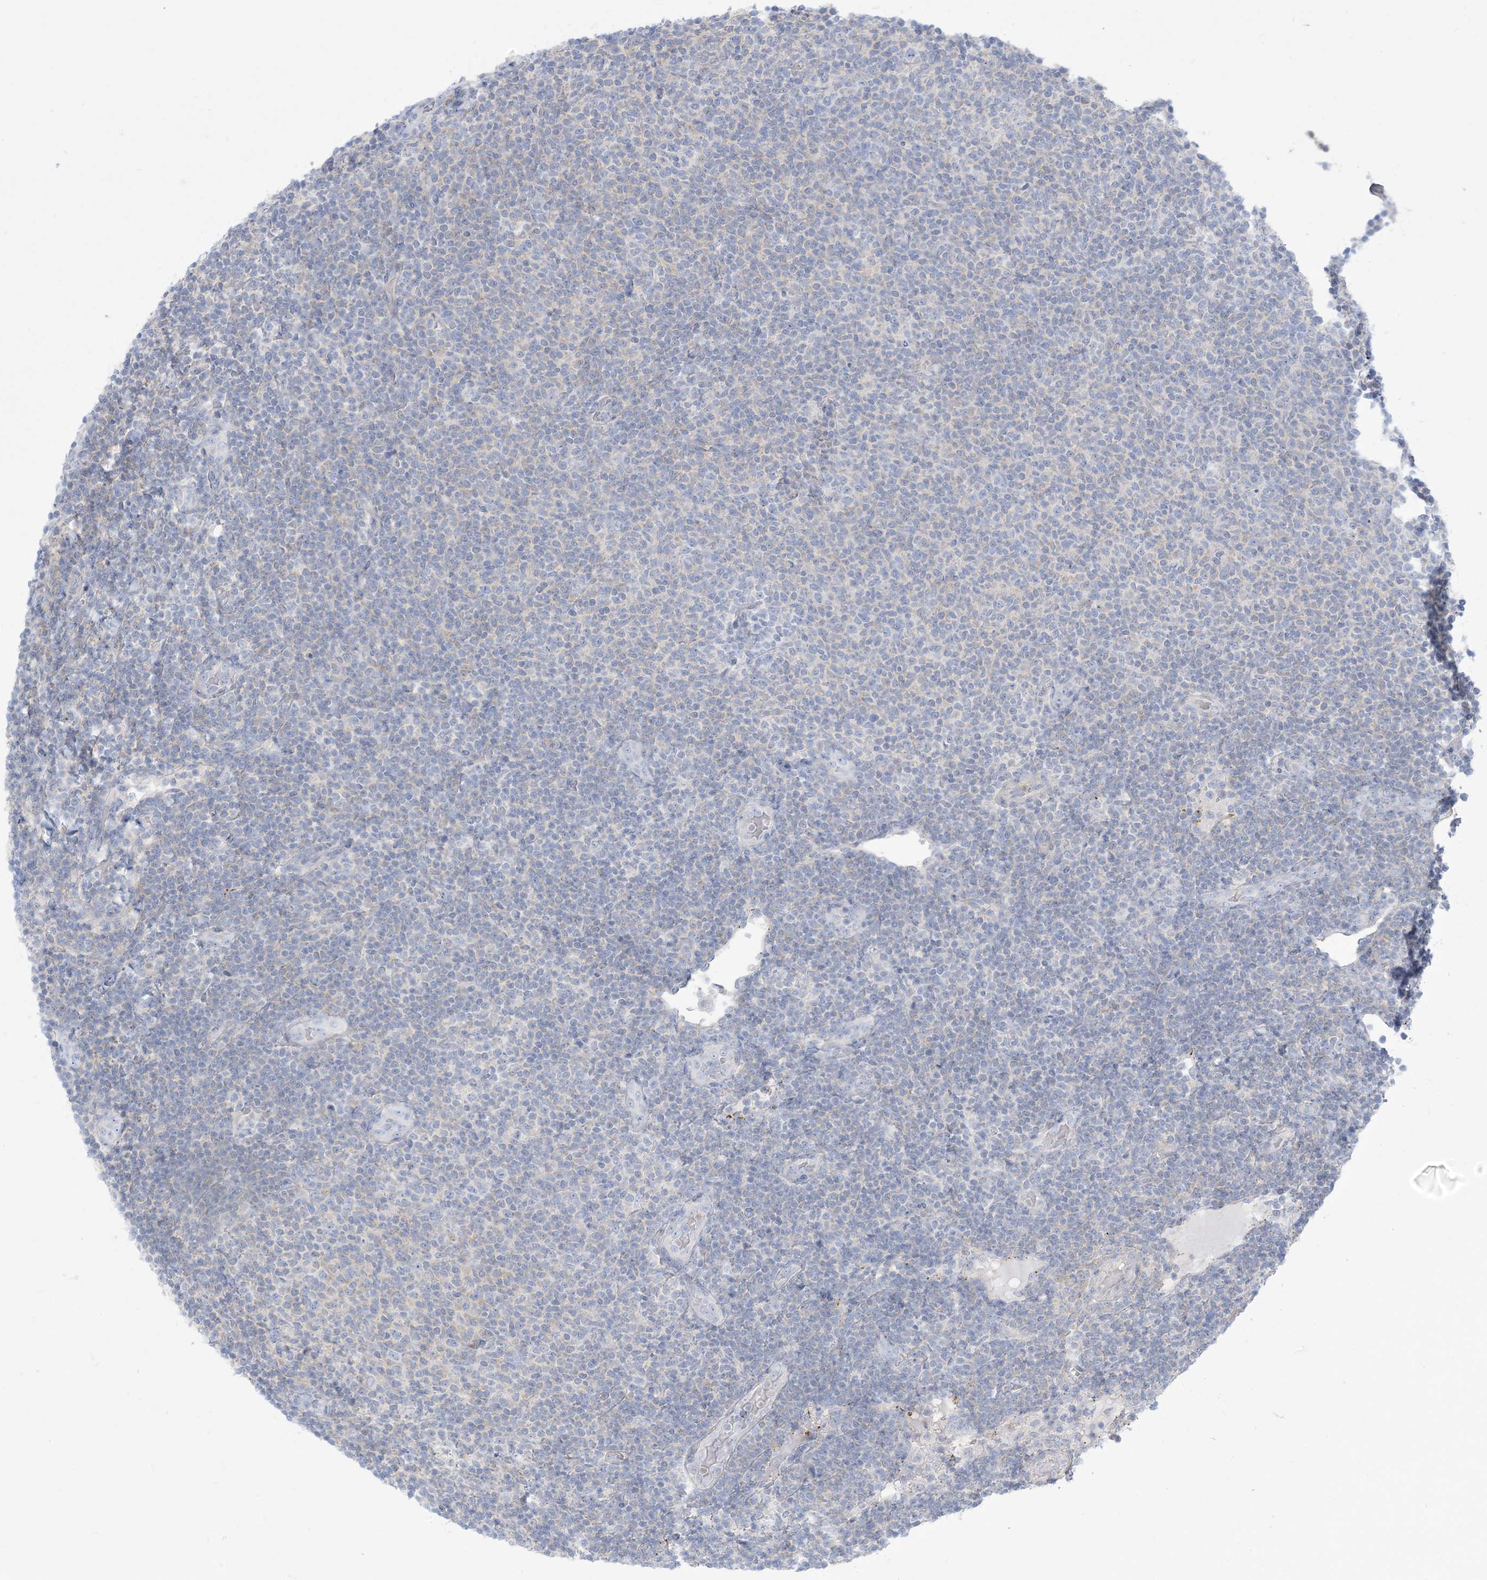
{"staining": {"intensity": "negative", "quantity": "none", "location": "none"}, "tissue": "lymphoma", "cell_type": "Tumor cells", "image_type": "cancer", "snomed": [{"axis": "morphology", "description": "Malignant lymphoma, non-Hodgkin's type, Low grade"}, {"axis": "topography", "description": "Lymph node"}], "caption": "Tumor cells show no significant protein staining in lymphoma. (DAB (3,3'-diaminobenzidine) immunohistochemistry (IHC) with hematoxylin counter stain).", "gene": "MTHFD2L", "patient": {"sex": "male", "age": 66}}